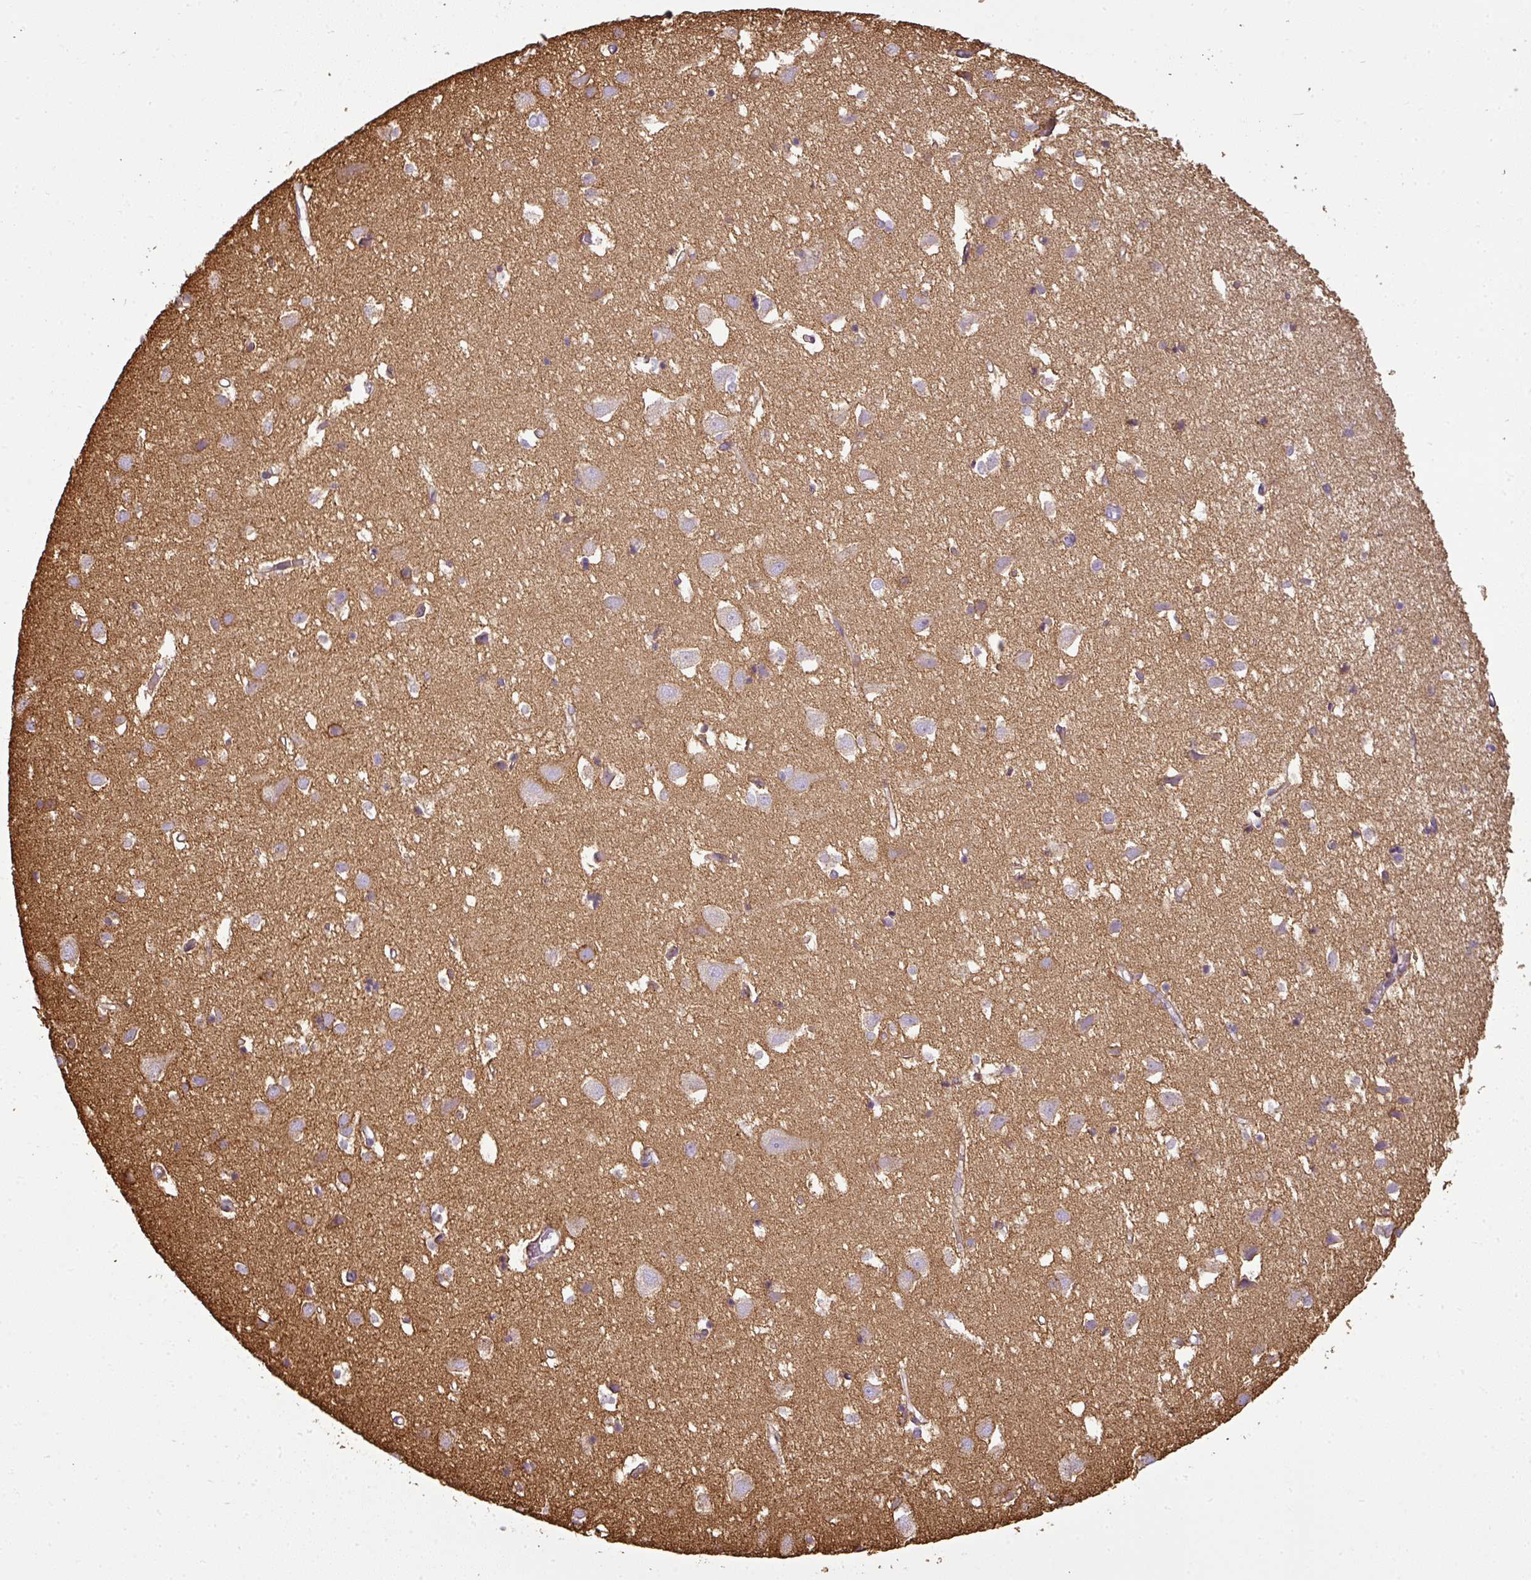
{"staining": {"intensity": "negative", "quantity": "none", "location": "none"}, "tissue": "cerebral cortex", "cell_type": "Endothelial cells", "image_type": "normal", "snomed": [{"axis": "morphology", "description": "Normal tissue, NOS"}, {"axis": "topography", "description": "Cerebral cortex"}], "caption": "The image exhibits no significant expression in endothelial cells of cerebral cortex. Nuclei are stained in blue.", "gene": "ANKRD18A", "patient": {"sex": "male", "age": 70}}